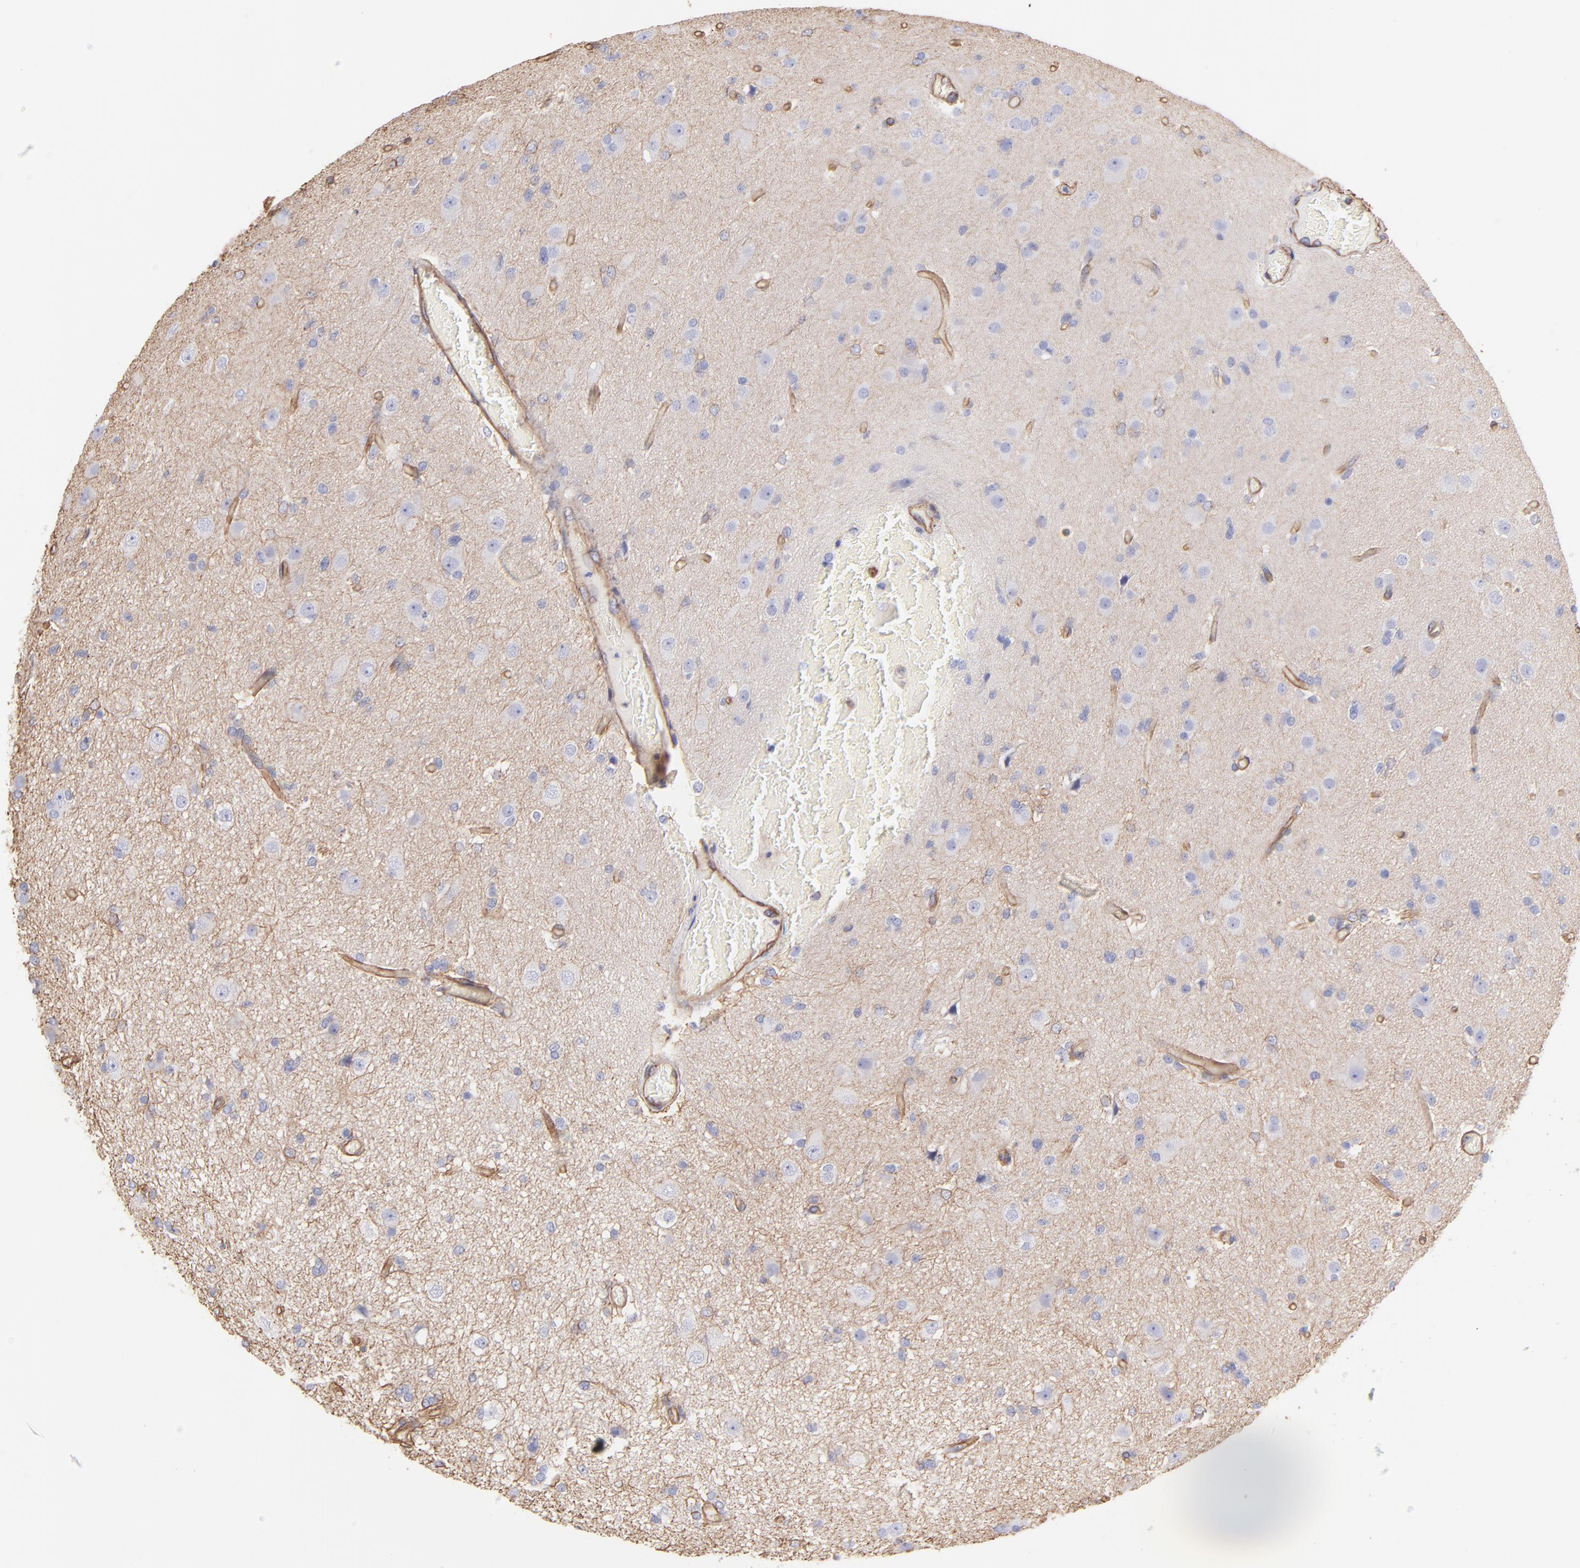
{"staining": {"intensity": "weak", "quantity": "25%-75%", "location": "cytoplasmic/membranous"}, "tissue": "glioma", "cell_type": "Tumor cells", "image_type": "cancer", "snomed": [{"axis": "morphology", "description": "Glioma, malignant, High grade"}, {"axis": "topography", "description": "Brain"}], "caption": "Approximately 25%-75% of tumor cells in high-grade glioma (malignant) show weak cytoplasmic/membranous protein staining as visualized by brown immunohistochemical staining.", "gene": "PLEC", "patient": {"sex": "male", "age": 33}}